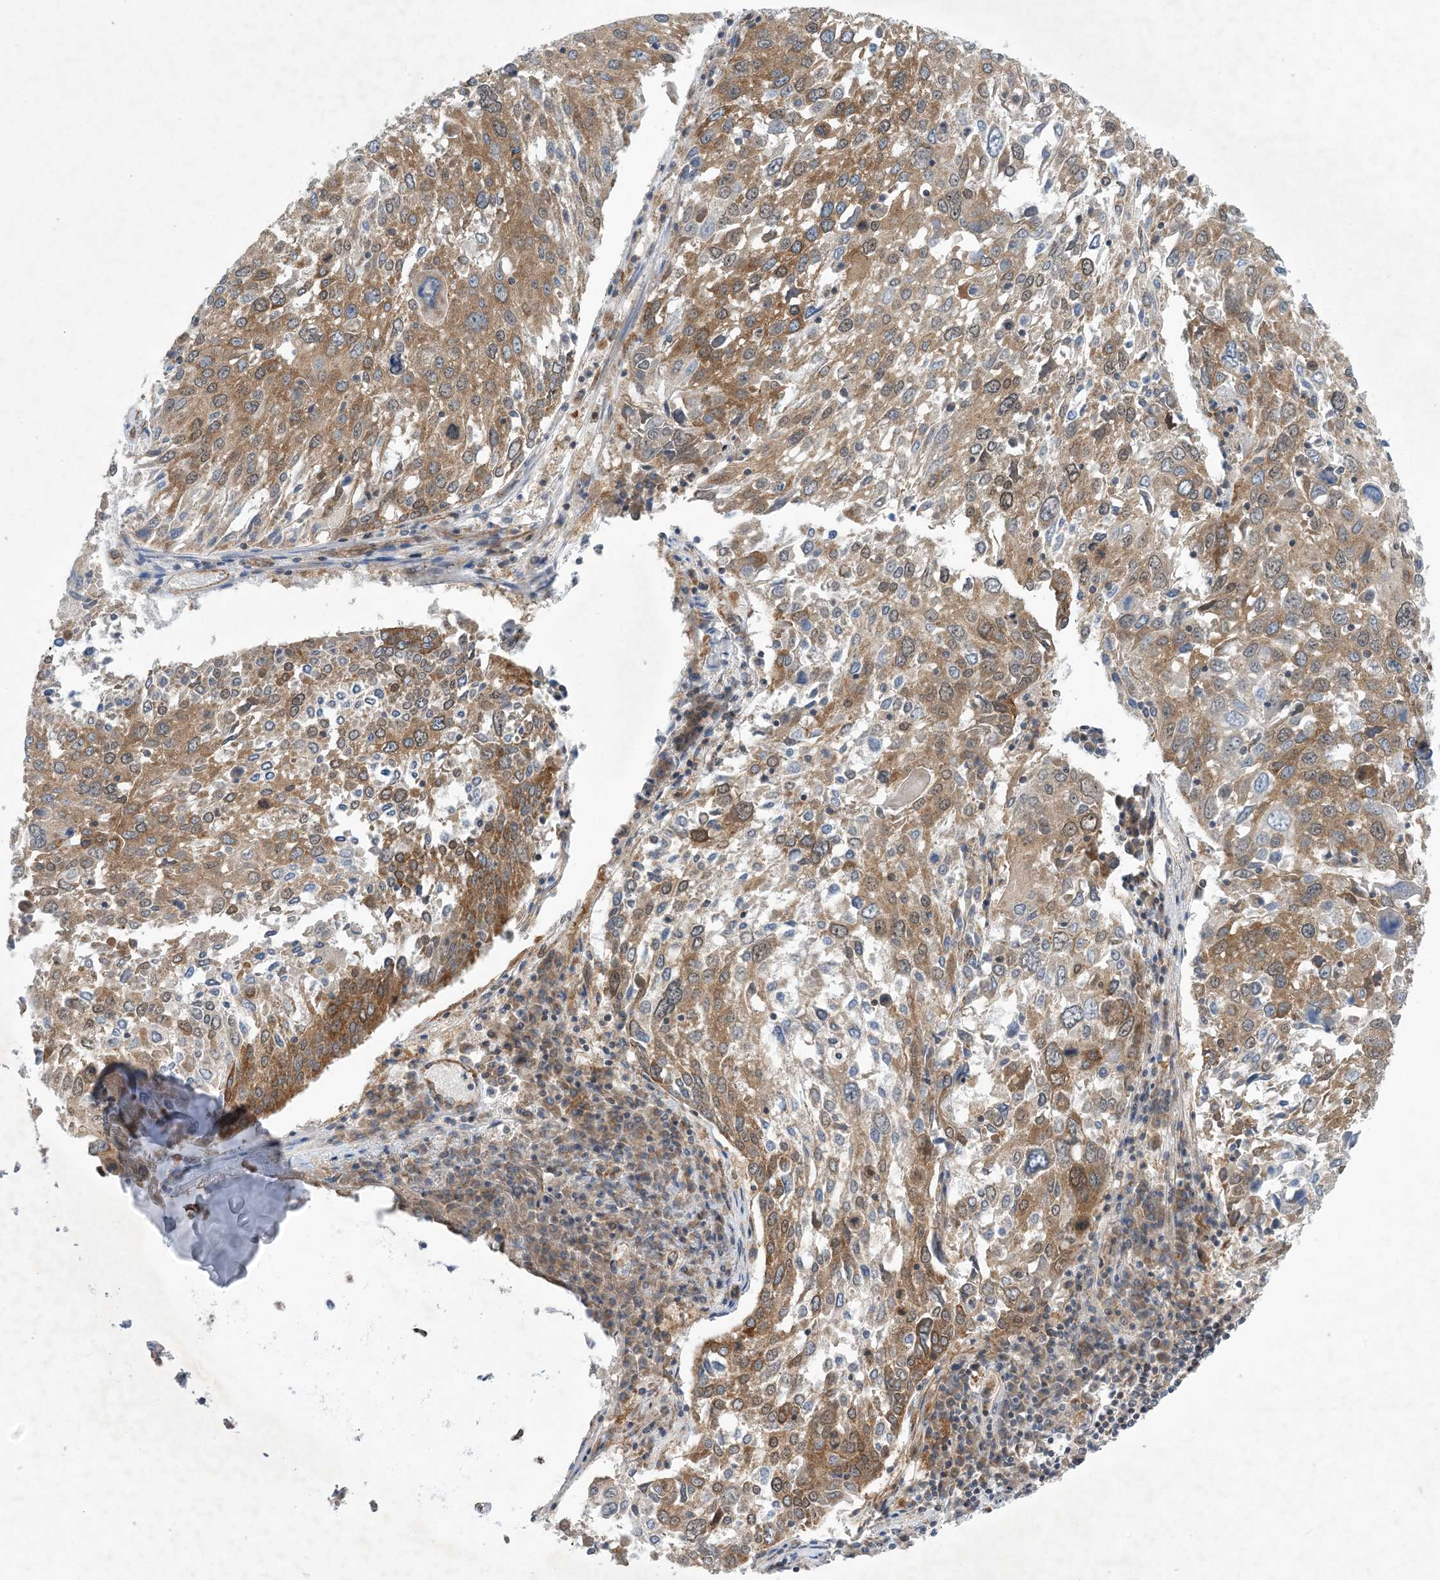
{"staining": {"intensity": "strong", "quantity": ">75%", "location": "cytoplasmic/membranous"}, "tissue": "lung cancer", "cell_type": "Tumor cells", "image_type": "cancer", "snomed": [{"axis": "morphology", "description": "Squamous cell carcinoma, NOS"}, {"axis": "topography", "description": "Lung"}], "caption": "The micrograph exhibits immunohistochemical staining of squamous cell carcinoma (lung). There is strong cytoplasmic/membranous staining is seen in about >75% of tumor cells.", "gene": "EHBP1", "patient": {"sex": "male", "age": 65}}